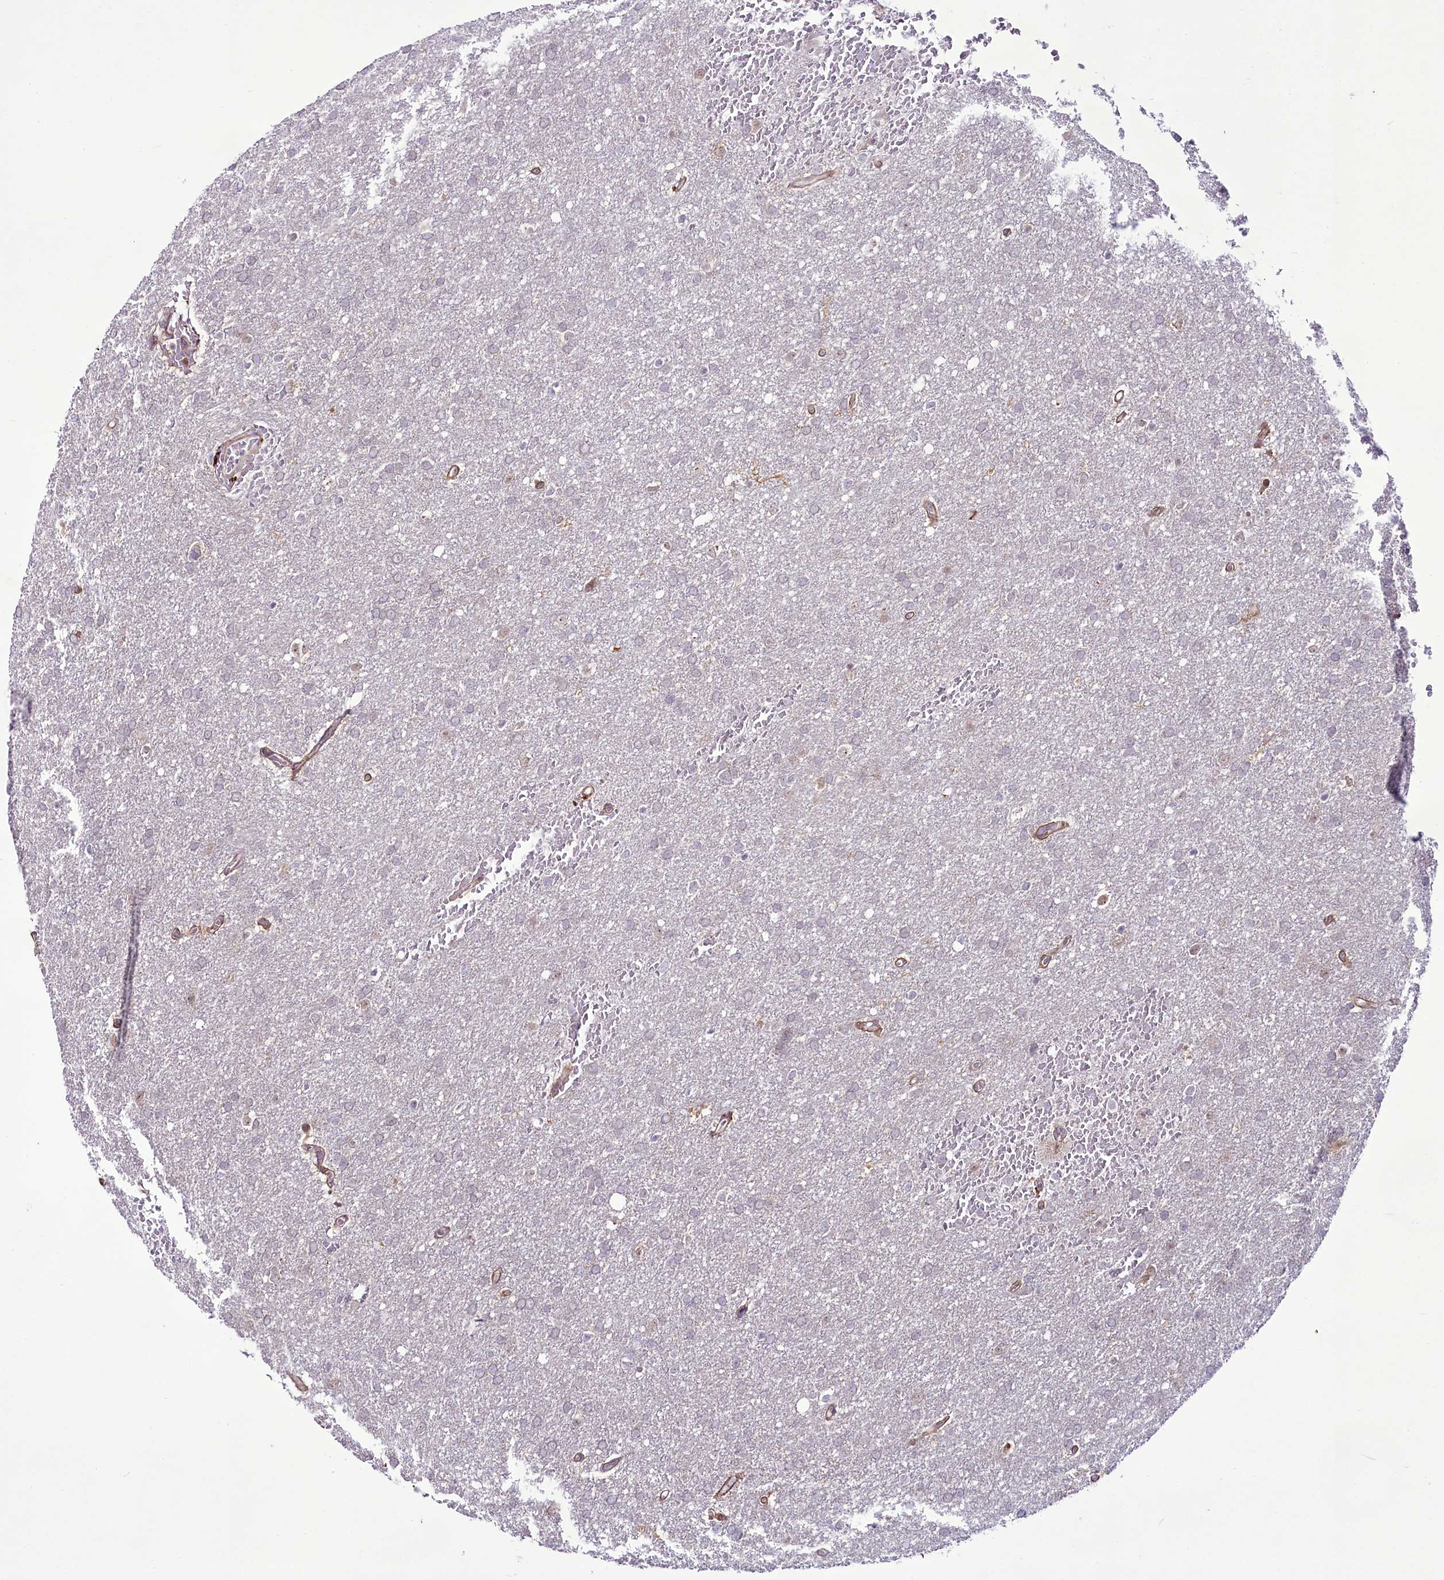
{"staining": {"intensity": "negative", "quantity": "none", "location": "none"}, "tissue": "glioma", "cell_type": "Tumor cells", "image_type": "cancer", "snomed": [{"axis": "morphology", "description": "Glioma, malignant, High grade"}, {"axis": "topography", "description": "Cerebral cortex"}], "caption": "Immunohistochemistry (IHC) histopathology image of neoplastic tissue: glioma stained with DAB (3,3'-diaminobenzidine) exhibits no significant protein expression in tumor cells.", "gene": "RSBN1", "patient": {"sex": "female", "age": 36}}